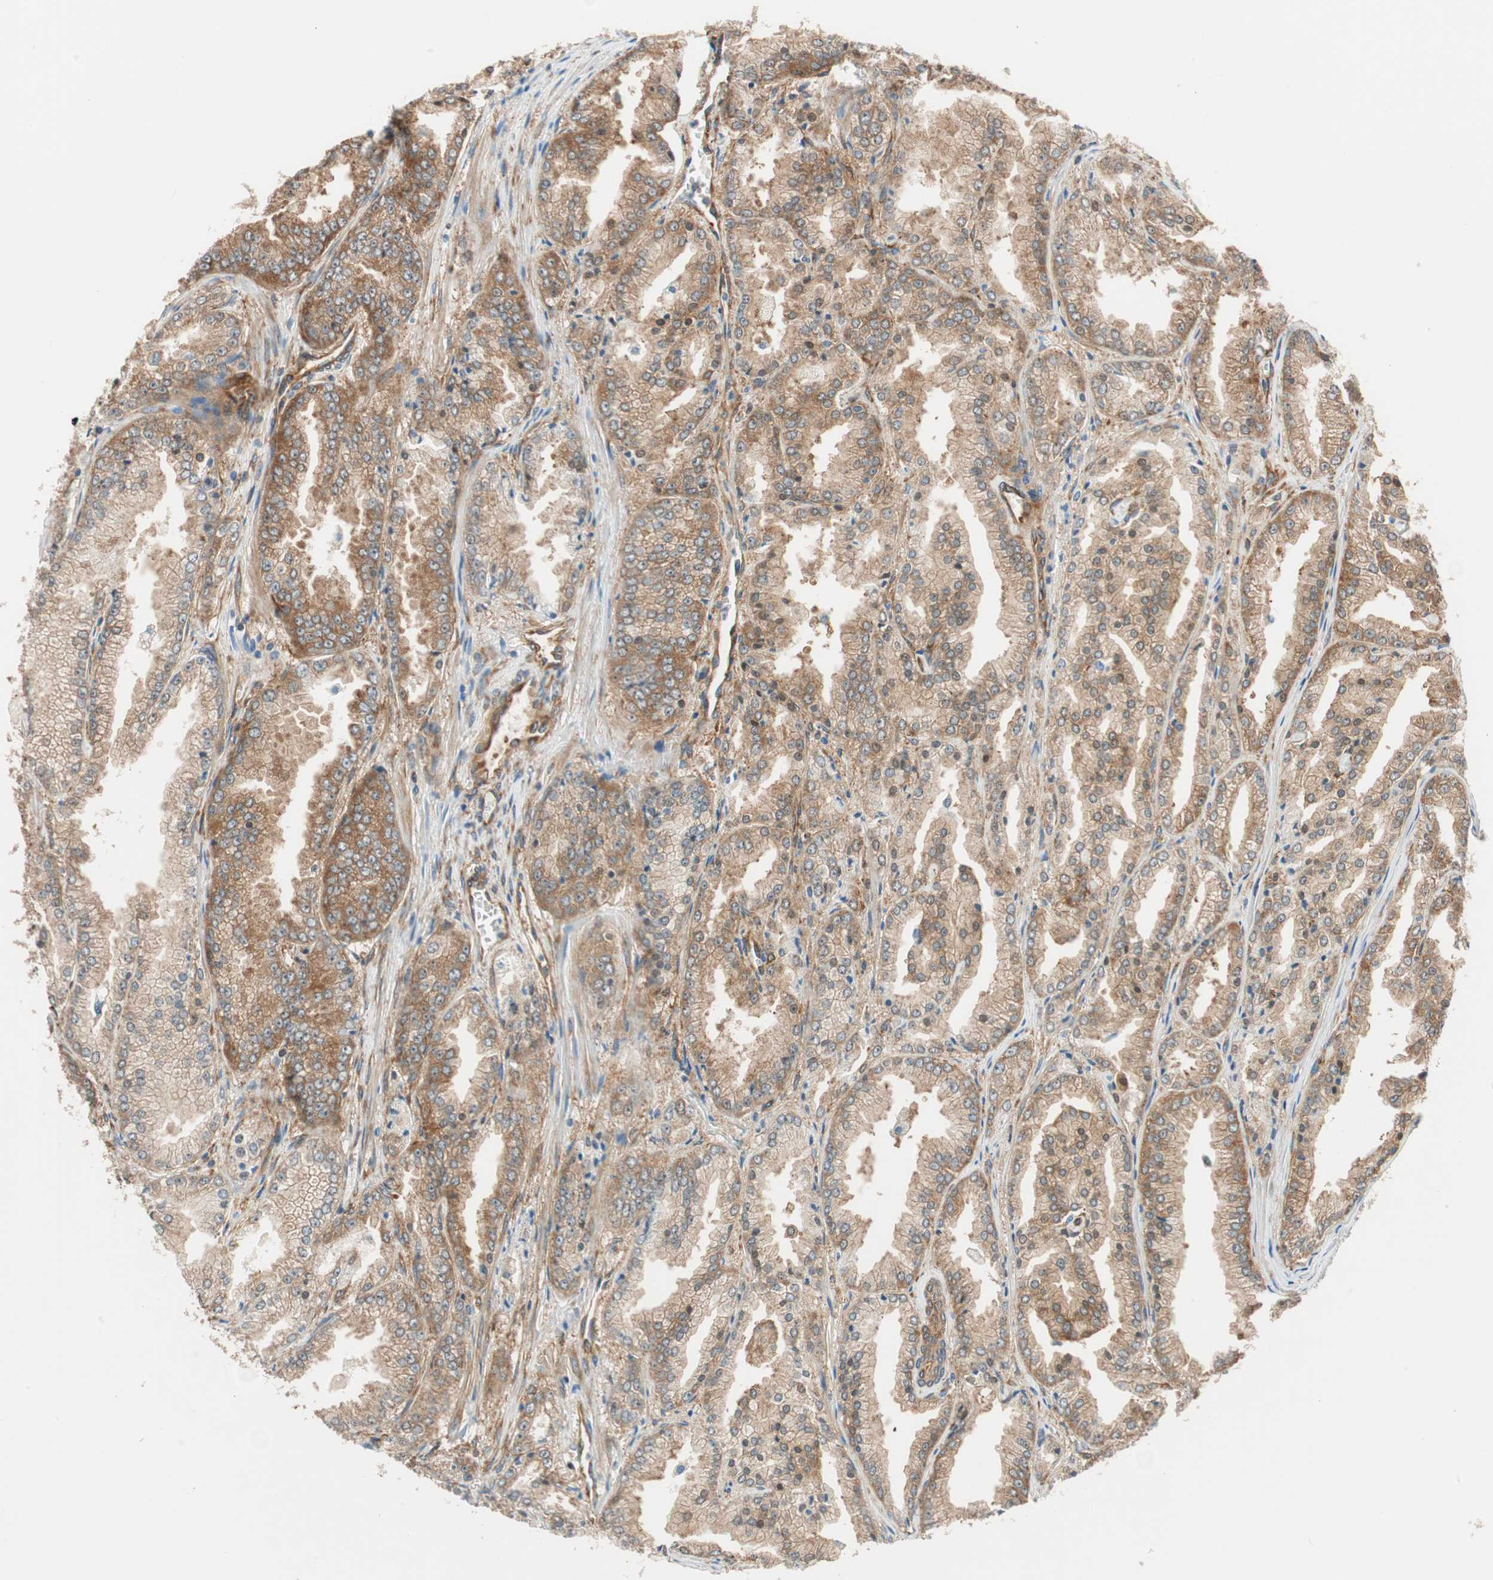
{"staining": {"intensity": "moderate", "quantity": ">75%", "location": "cytoplasmic/membranous"}, "tissue": "prostate cancer", "cell_type": "Tumor cells", "image_type": "cancer", "snomed": [{"axis": "morphology", "description": "Adenocarcinoma, High grade"}, {"axis": "topography", "description": "Prostate"}], "caption": "An immunohistochemistry histopathology image of tumor tissue is shown. Protein staining in brown shows moderate cytoplasmic/membranous positivity in prostate cancer within tumor cells.", "gene": "WASL", "patient": {"sex": "male", "age": 61}}